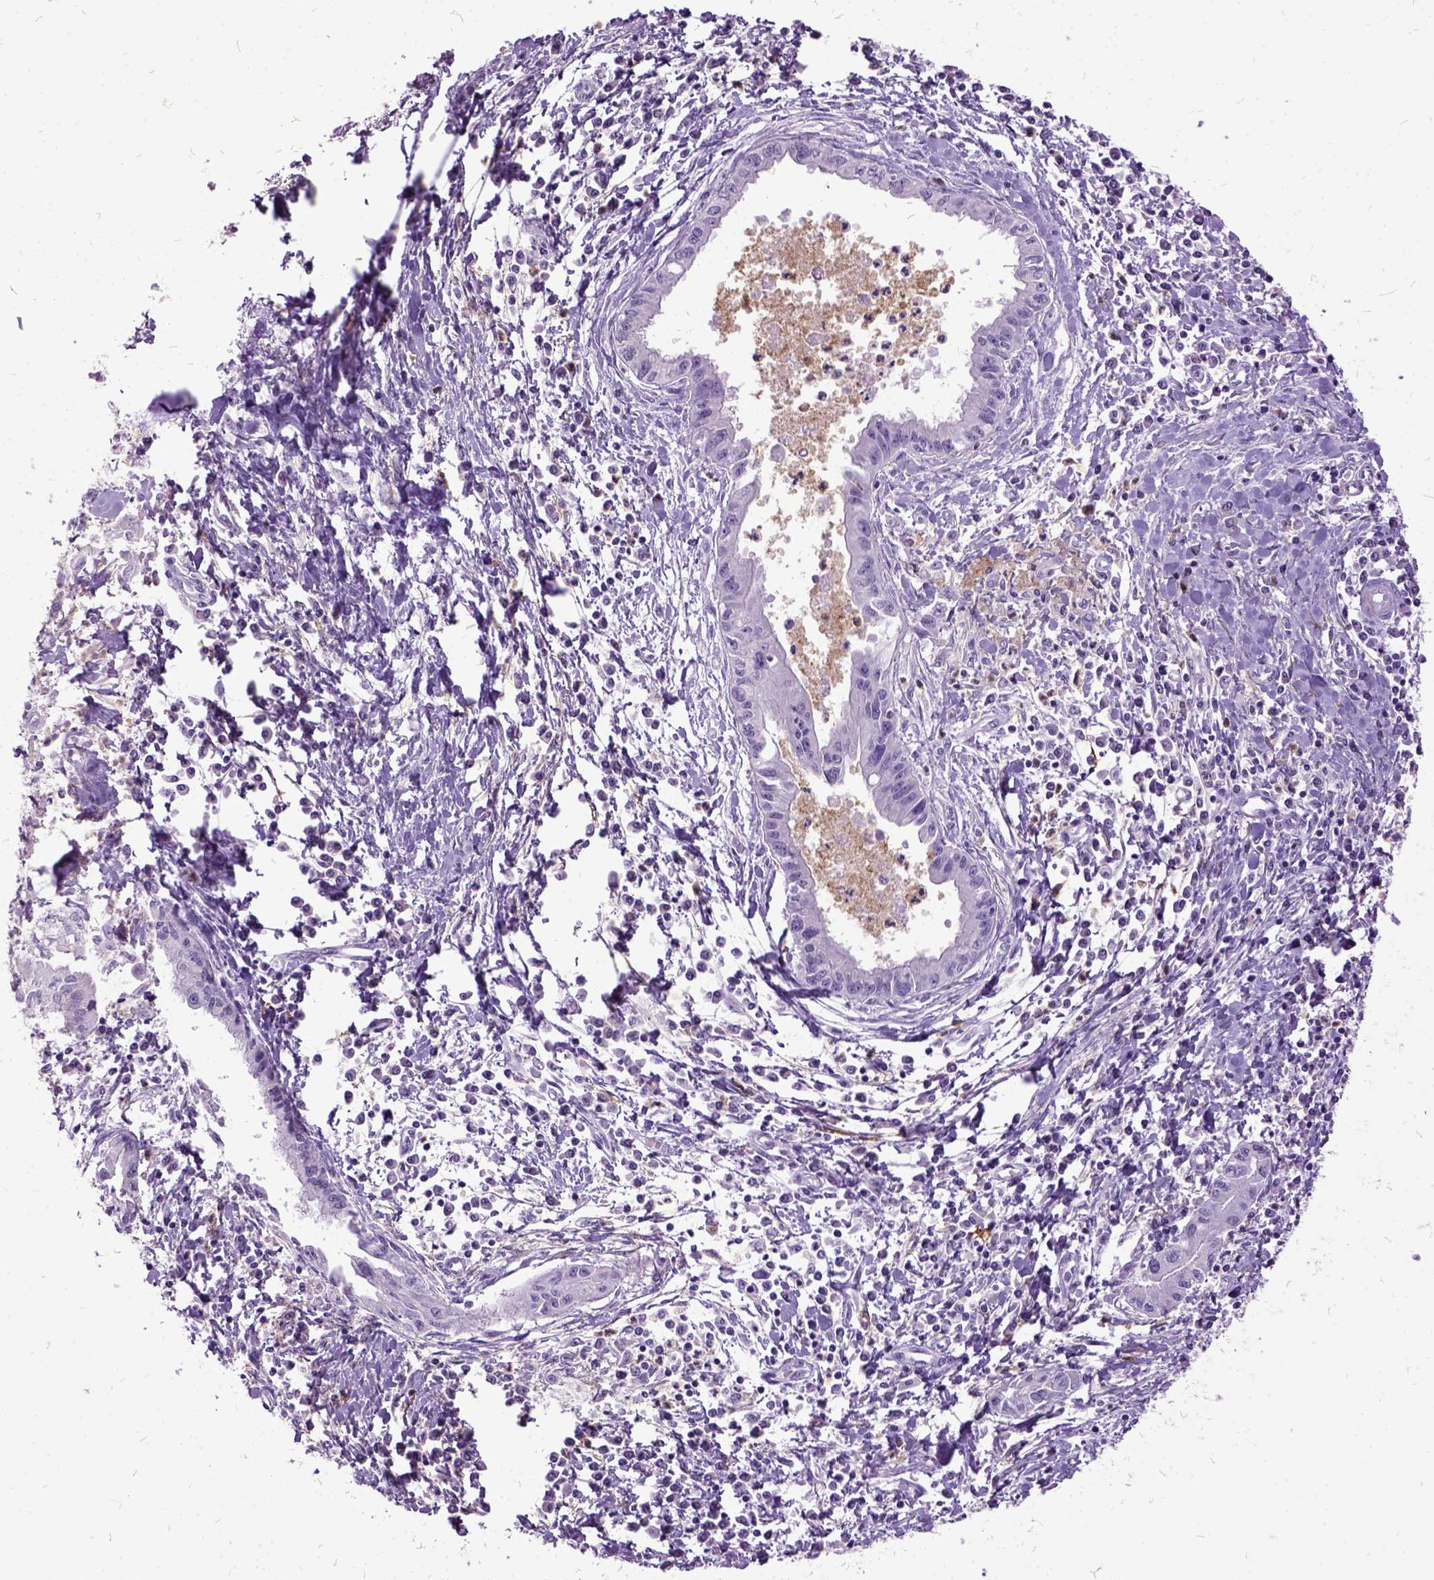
{"staining": {"intensity": "negative", "quantity": "none", "location": "none"}, "tissue": "pancreatic cancer", "cell_type": "Tumor cells", "image_type": "cancer", "snomed": [{"axis": "morphology", "description": "Adenocarcinoma, NOS"}, {"axis": "topography", "description": "Pancreas"}], "caption": "An immunohistochemistry (IHC) histopathology image of pancreatic adenocarcinoma is shown. There is no staining in tumor cells of pancreatic adenocarcinoma. The staining was performed using DAB to visualize the protein expression in brown, while the nuclei were stained in blue with hematoxylin (Magnification: 20x).", "gene": "MME", "patient": {"sex": "male", "age": 72}}